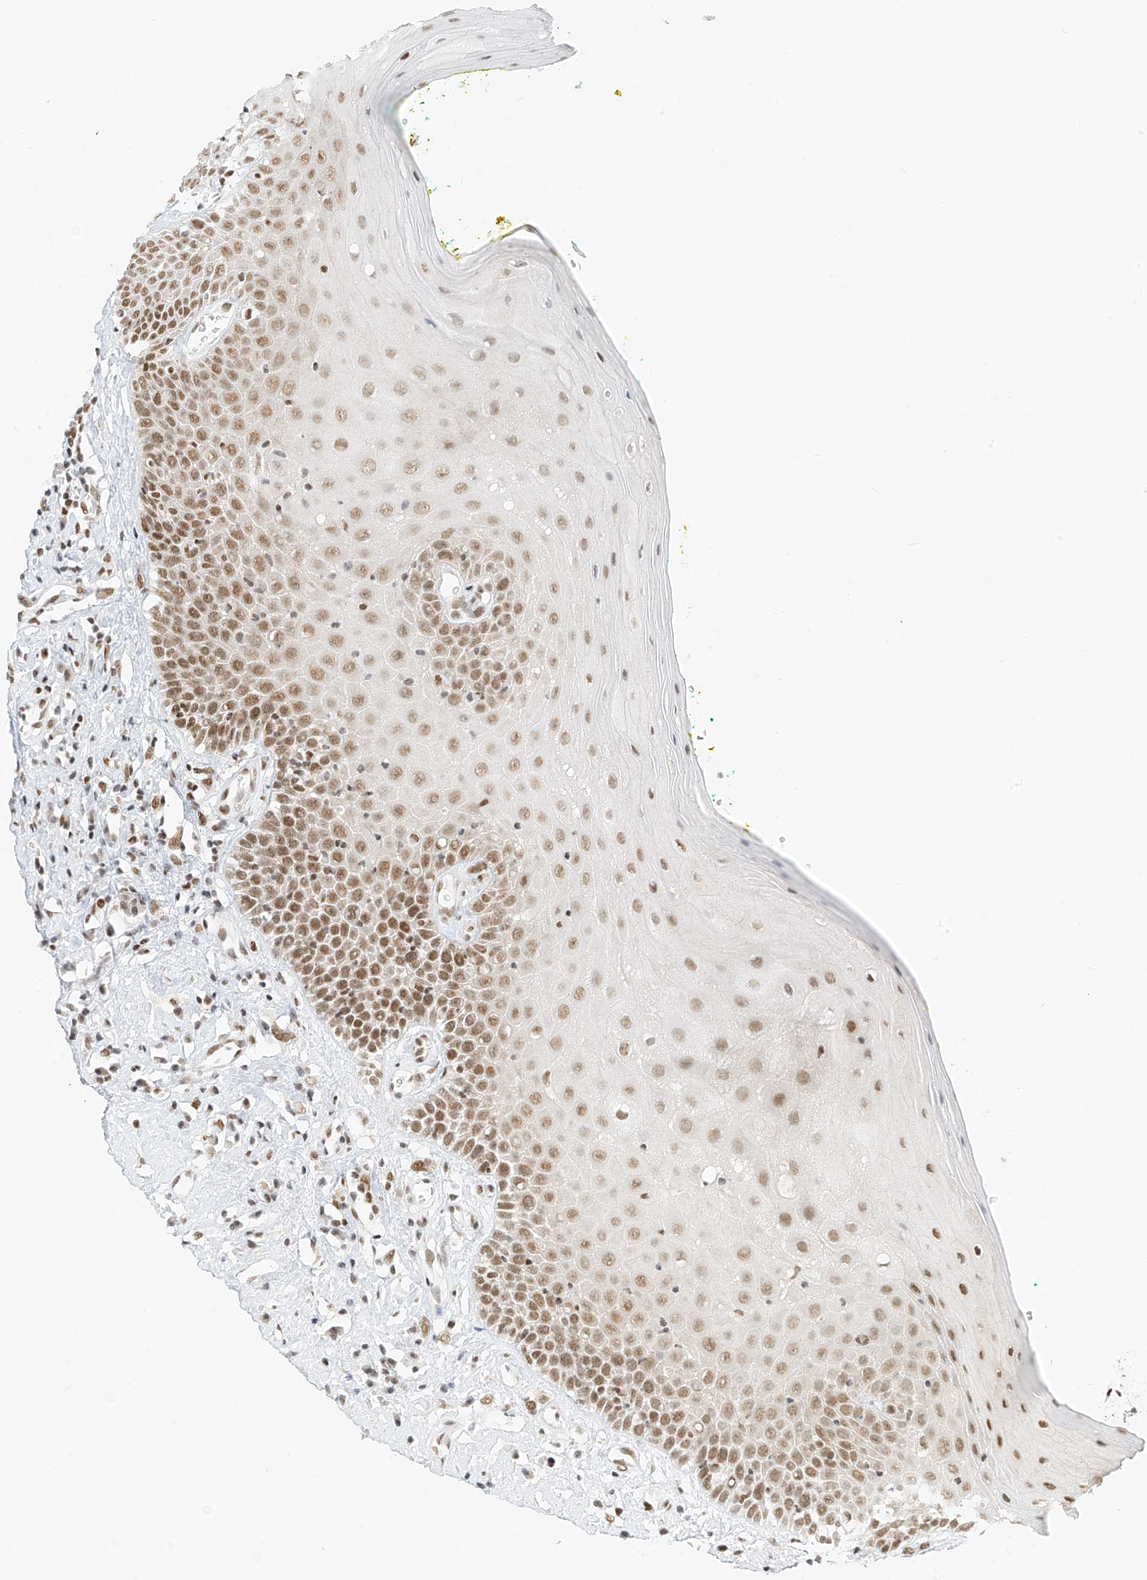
{"staining": {"intensity": "moderate", "quantity": ">75%", "location": "nuclear"}, "tissue": "oral mucosa", "cell_type": "Squamous epithelial cells", "image_type": "normal", "snomed": [{"axis": "morphology", "description": "Normal tissue, NOS"}, {"axis": "morphology", "description": "Squamous cell carcinoma, NOS"}, {"axis": "topography", "description": "Oral tissue"}, {"axis": "topography", "description": "Head-Neck"}], "caption": "A micrograph of oral mucosa stained for a protein shows moderate nuclear brown staining in squamous epithelial cells.", "gene": "SMARCA2", "patient": {"sex": "female", "age": 70}}